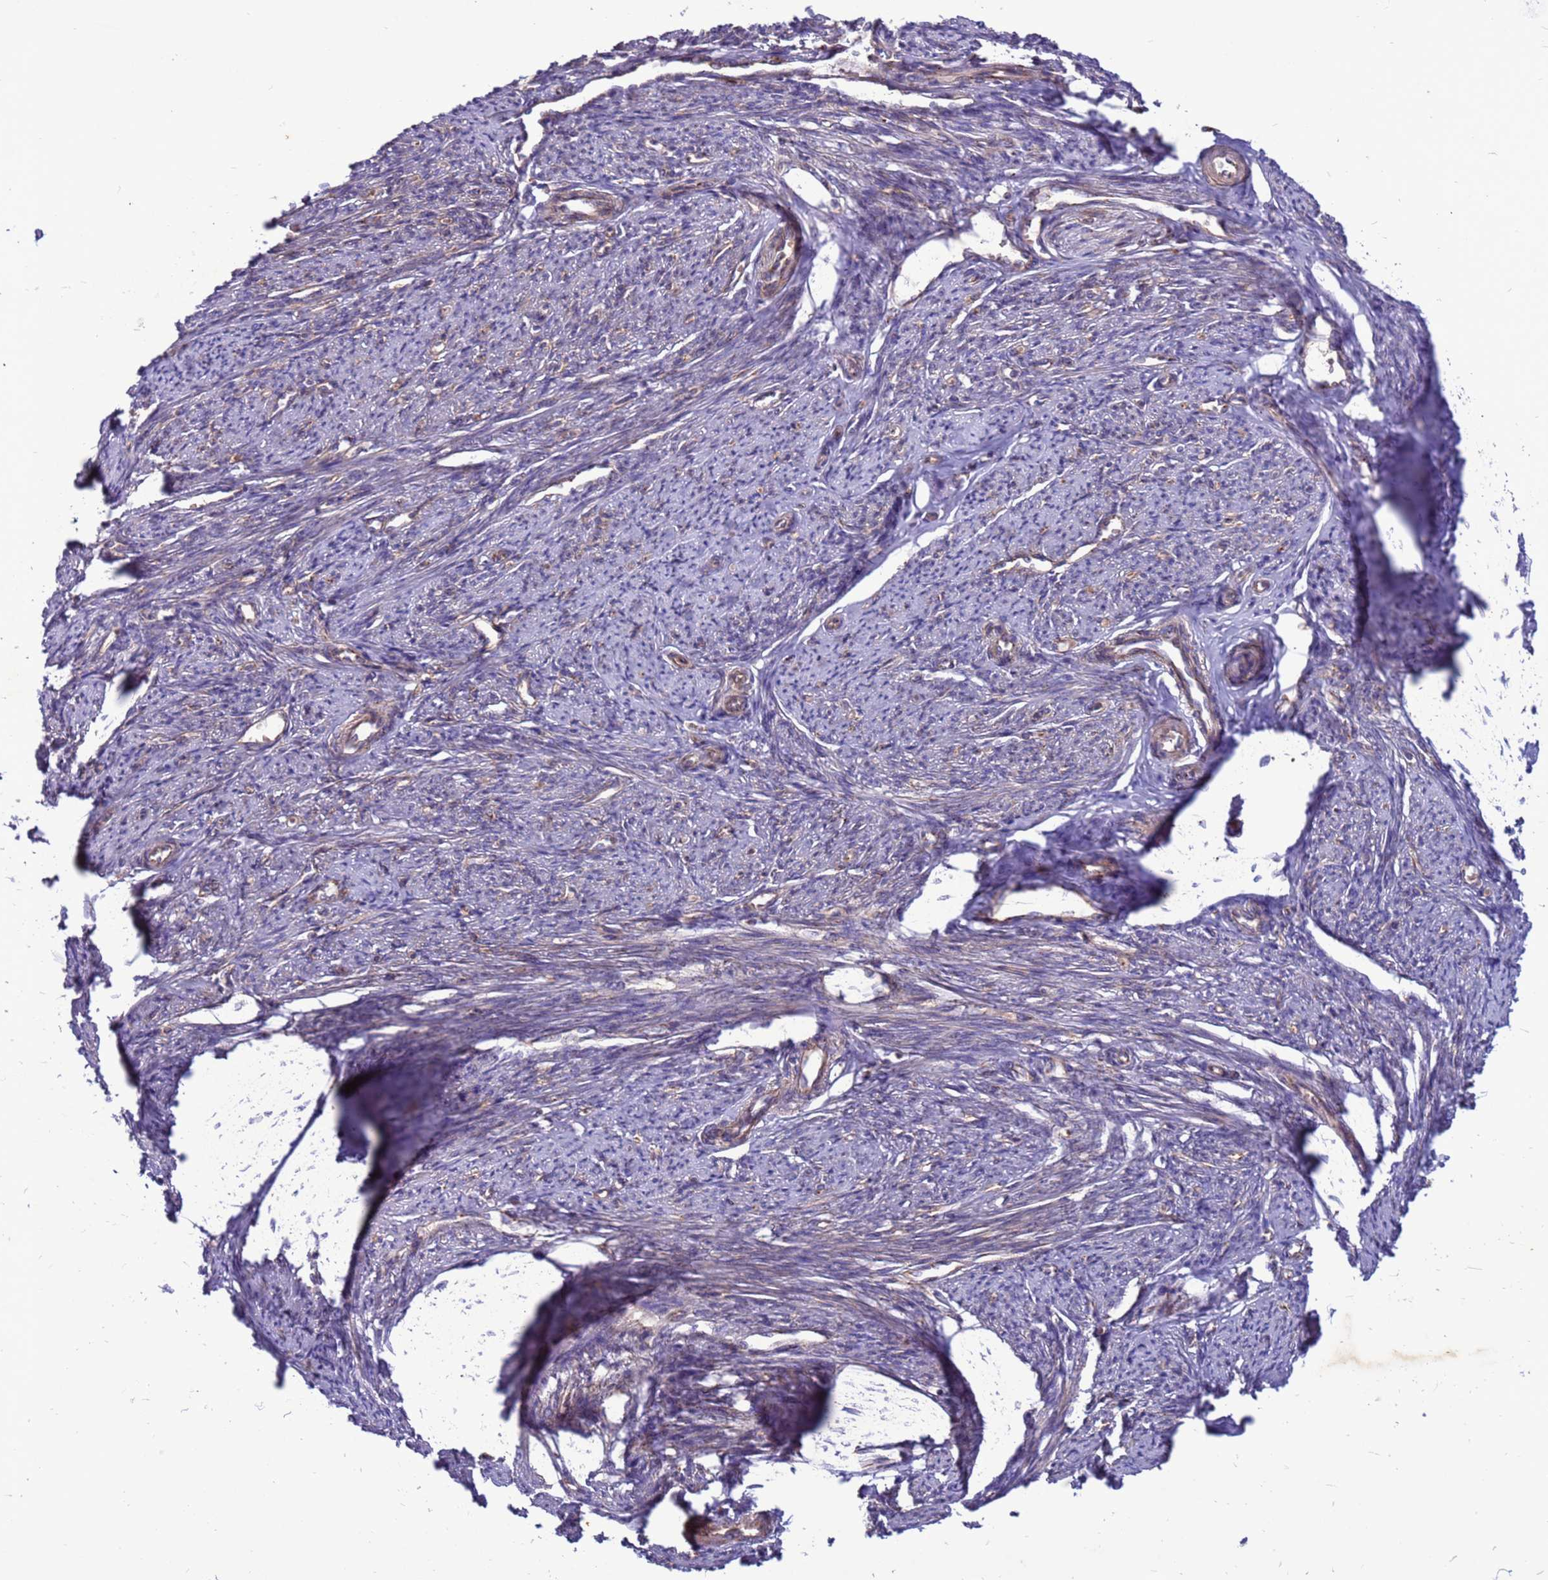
{"staining": {"intensity": "strong", "quantity": "25%-75%", "location": "cytoplasmic/membranous"}, "tissue": "smooth muscle", "cell_type": "Smooth muscle cells", "image_type": "normal", "snomed": [{"axis": "morphology", "description": "Normal tissue, NOS"}, {"axis": "topography", "description": "Smooth muscle"}, {"axis": "topography", "description": "Uterus"}], "caption": "Immunohistochemistry histopathology image of unremarkable smooth muscle: smooth muscle stained using immunohistochemistry (IHC) displays high levels of strong protein expression localized specifically in the cytoplasmic/membranous of smooth muscle cells, appearing as a cytoplasmic/membranous brown color.", "gene": "ZC3HAV1", "patient": {"sex": "female", "age": 59}}